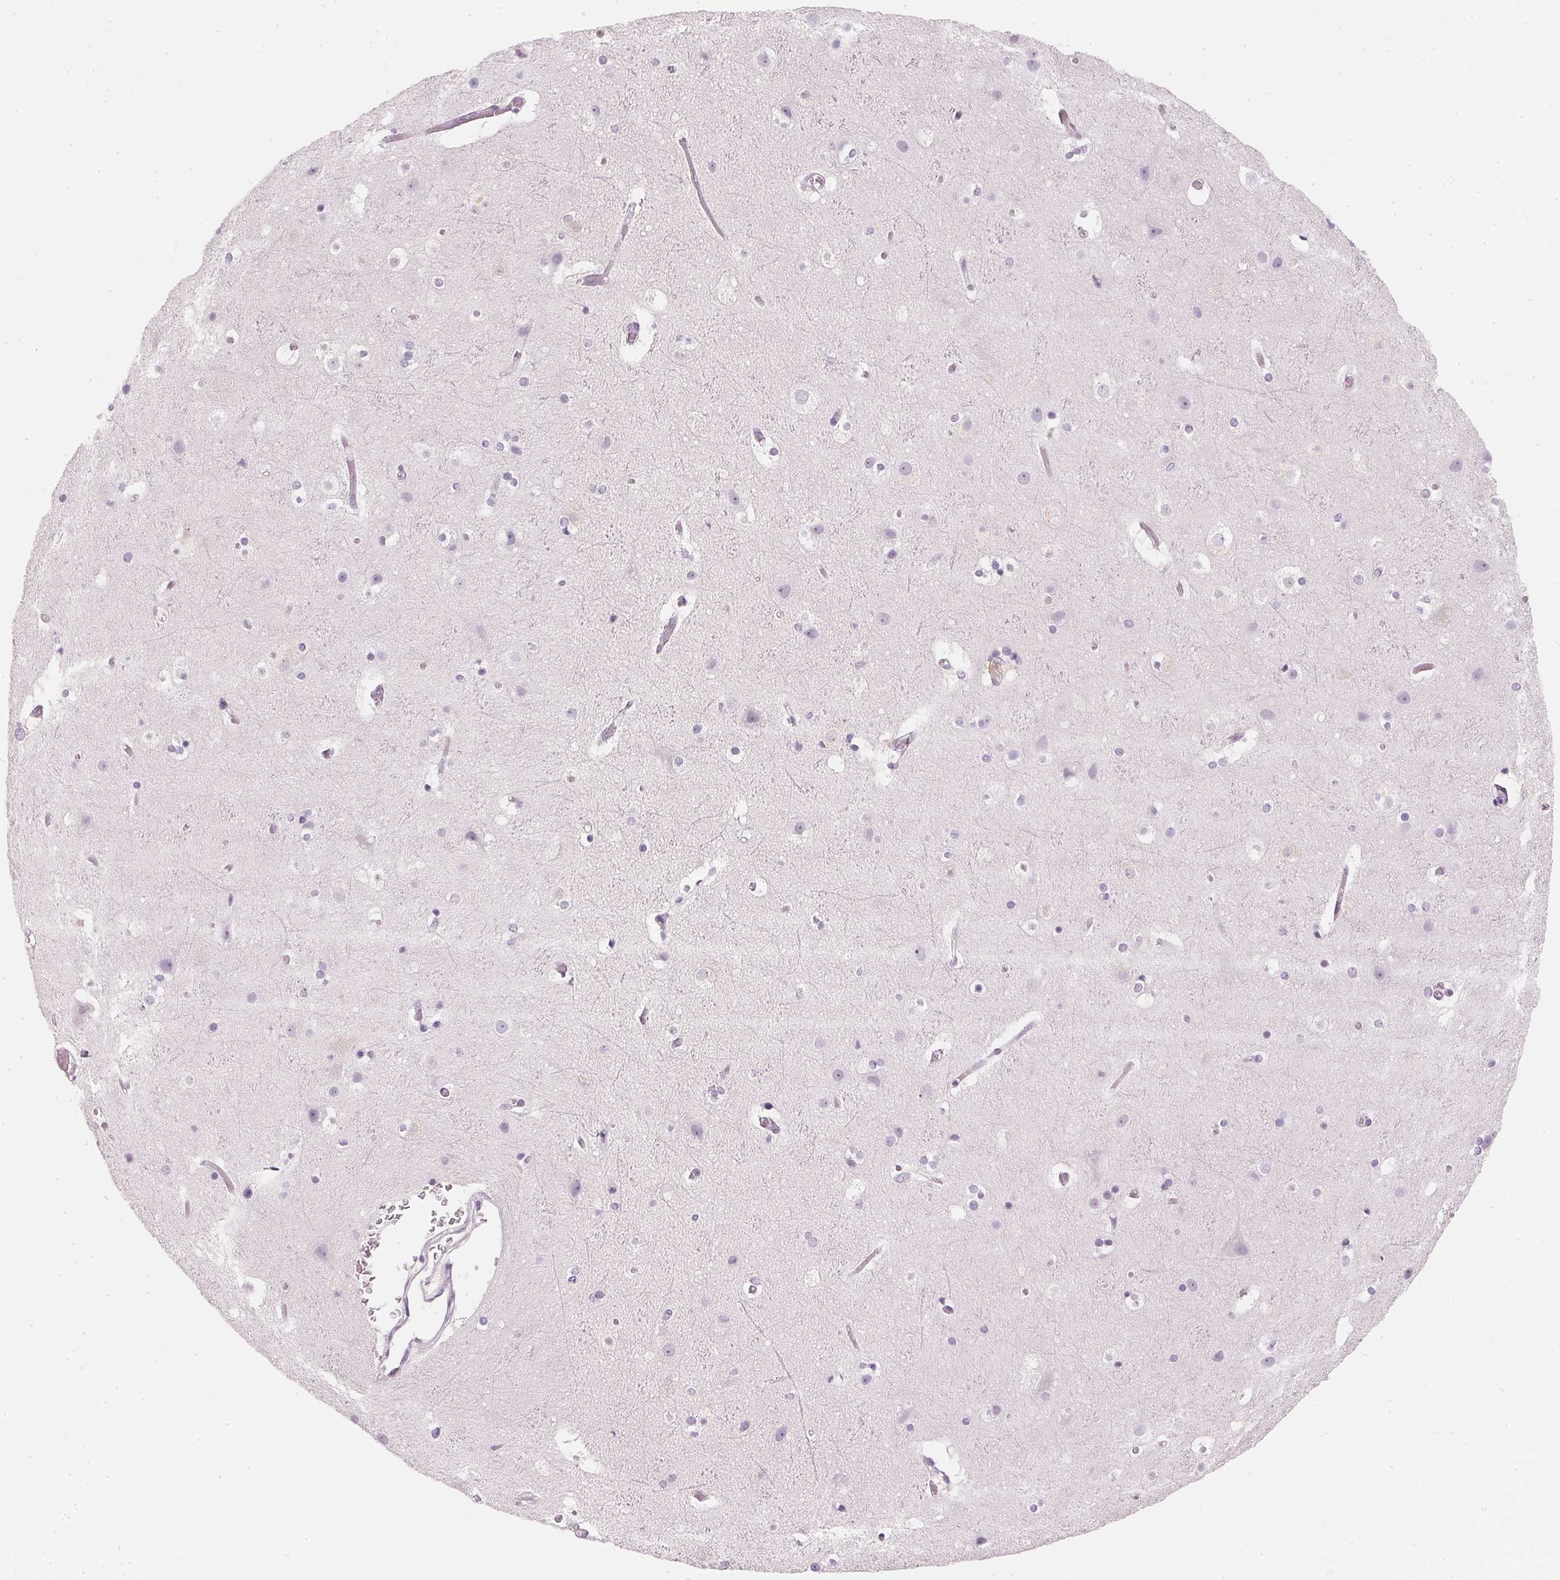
{"staining": {"intensity": "negative", "quantity": "none", "location": "none"}, "tissue": "cerebral cortex", "cell_type": "Endothelial cells", "image_type": "normal", "snomed": [{"axis": "morphology", "description": "Normal tissue, NOS"}, {"axis": "topography", "description": "Cerebral cortex"}], "caption": "Endothelial cells are negative for protein expression in benign human cerebral cortex. (Stains: DAB (3,3'-diaminobenzidine) immunohistochemistry with hematoxylin counter stain, Microscopy: brightfield microscopy at high magnification).", "gene": "CHST4", "patient": {"sex": "female", "age": 52}}